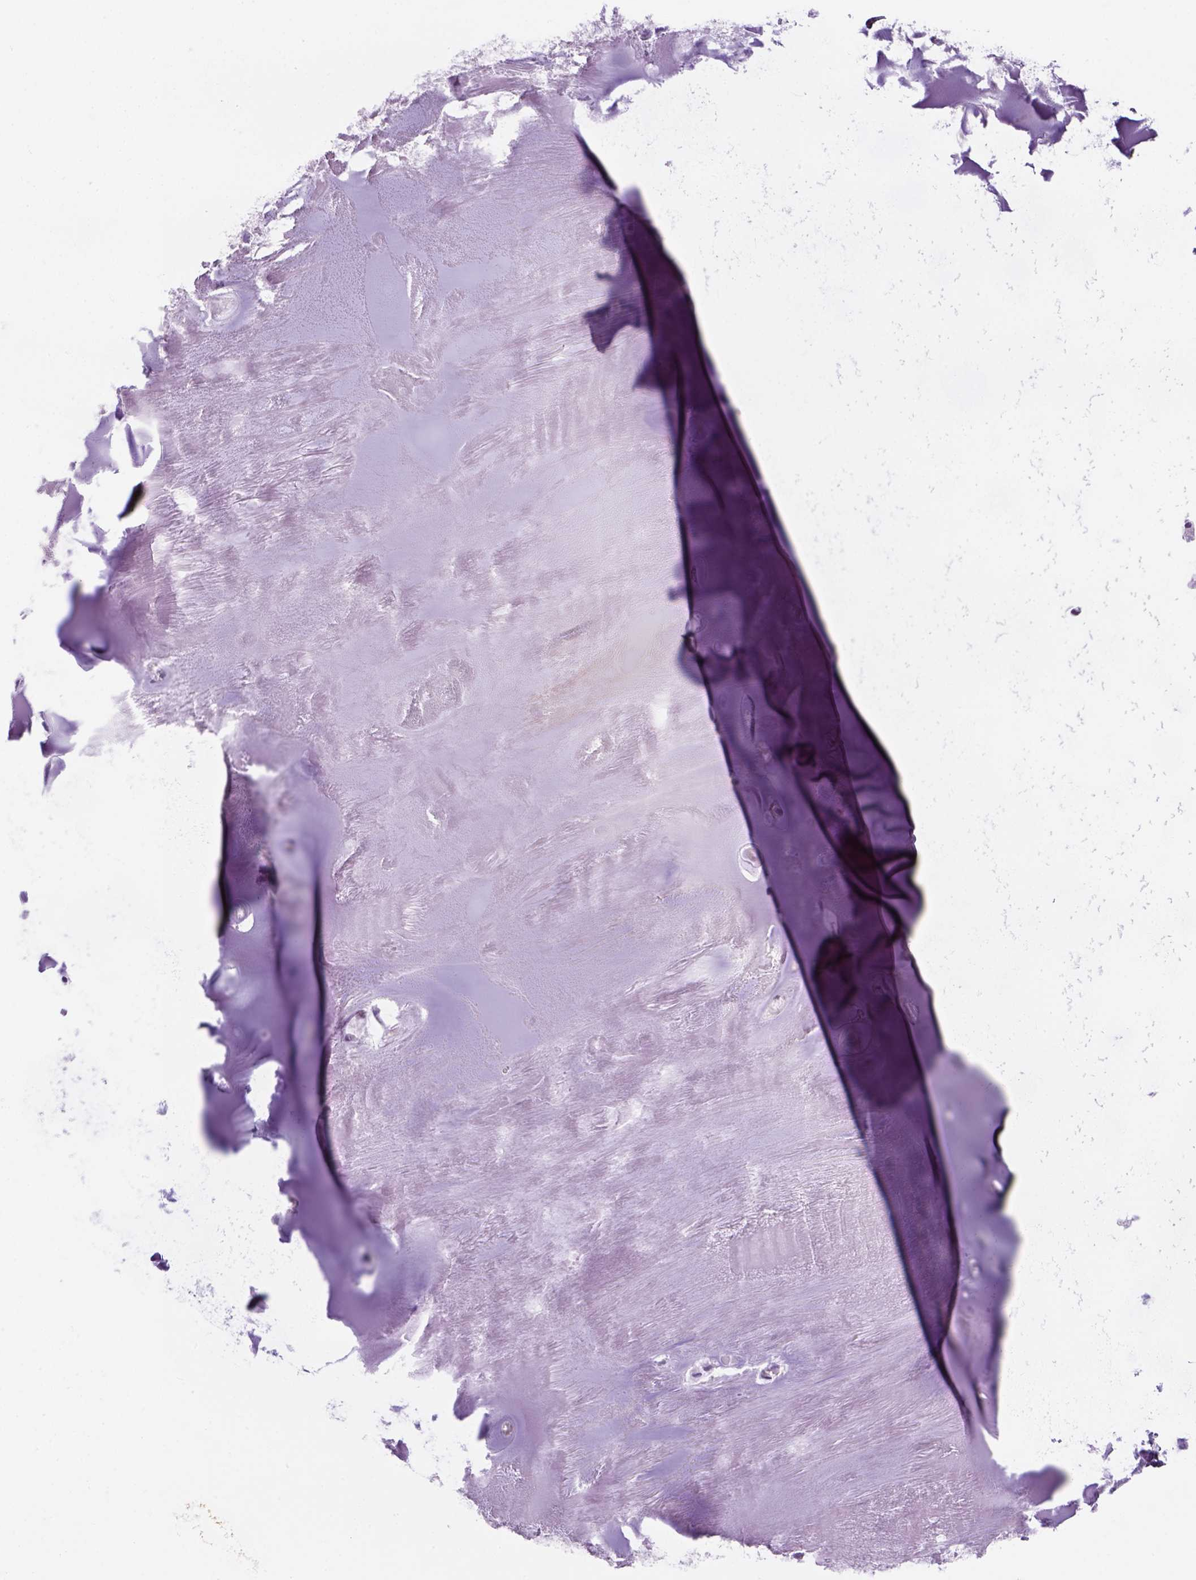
{"staining": {"intensity": "negative", "quantity": "none", "location": "none"}, "tissue": "adipose tissue", "cell_type": "Adipocytes", "image_type": "normal", "snomed": [{"axis": "morphology", "description": "Normal tissue, NOS"}, {"axis": "morphology", "description": "Squamous cell carcinoma, NOS"}, {"axis": "topography", "description": "Cartilage tissue"}, {"axis": "topography", "description": "Lung"}], "caption": "This is an immunohistochemistry (IHC) image of unremarkable adipose tissue. There is no positivity in adipocytes.", "gene": "TENM4", "patient": {"sex": "male", "age": 66}}